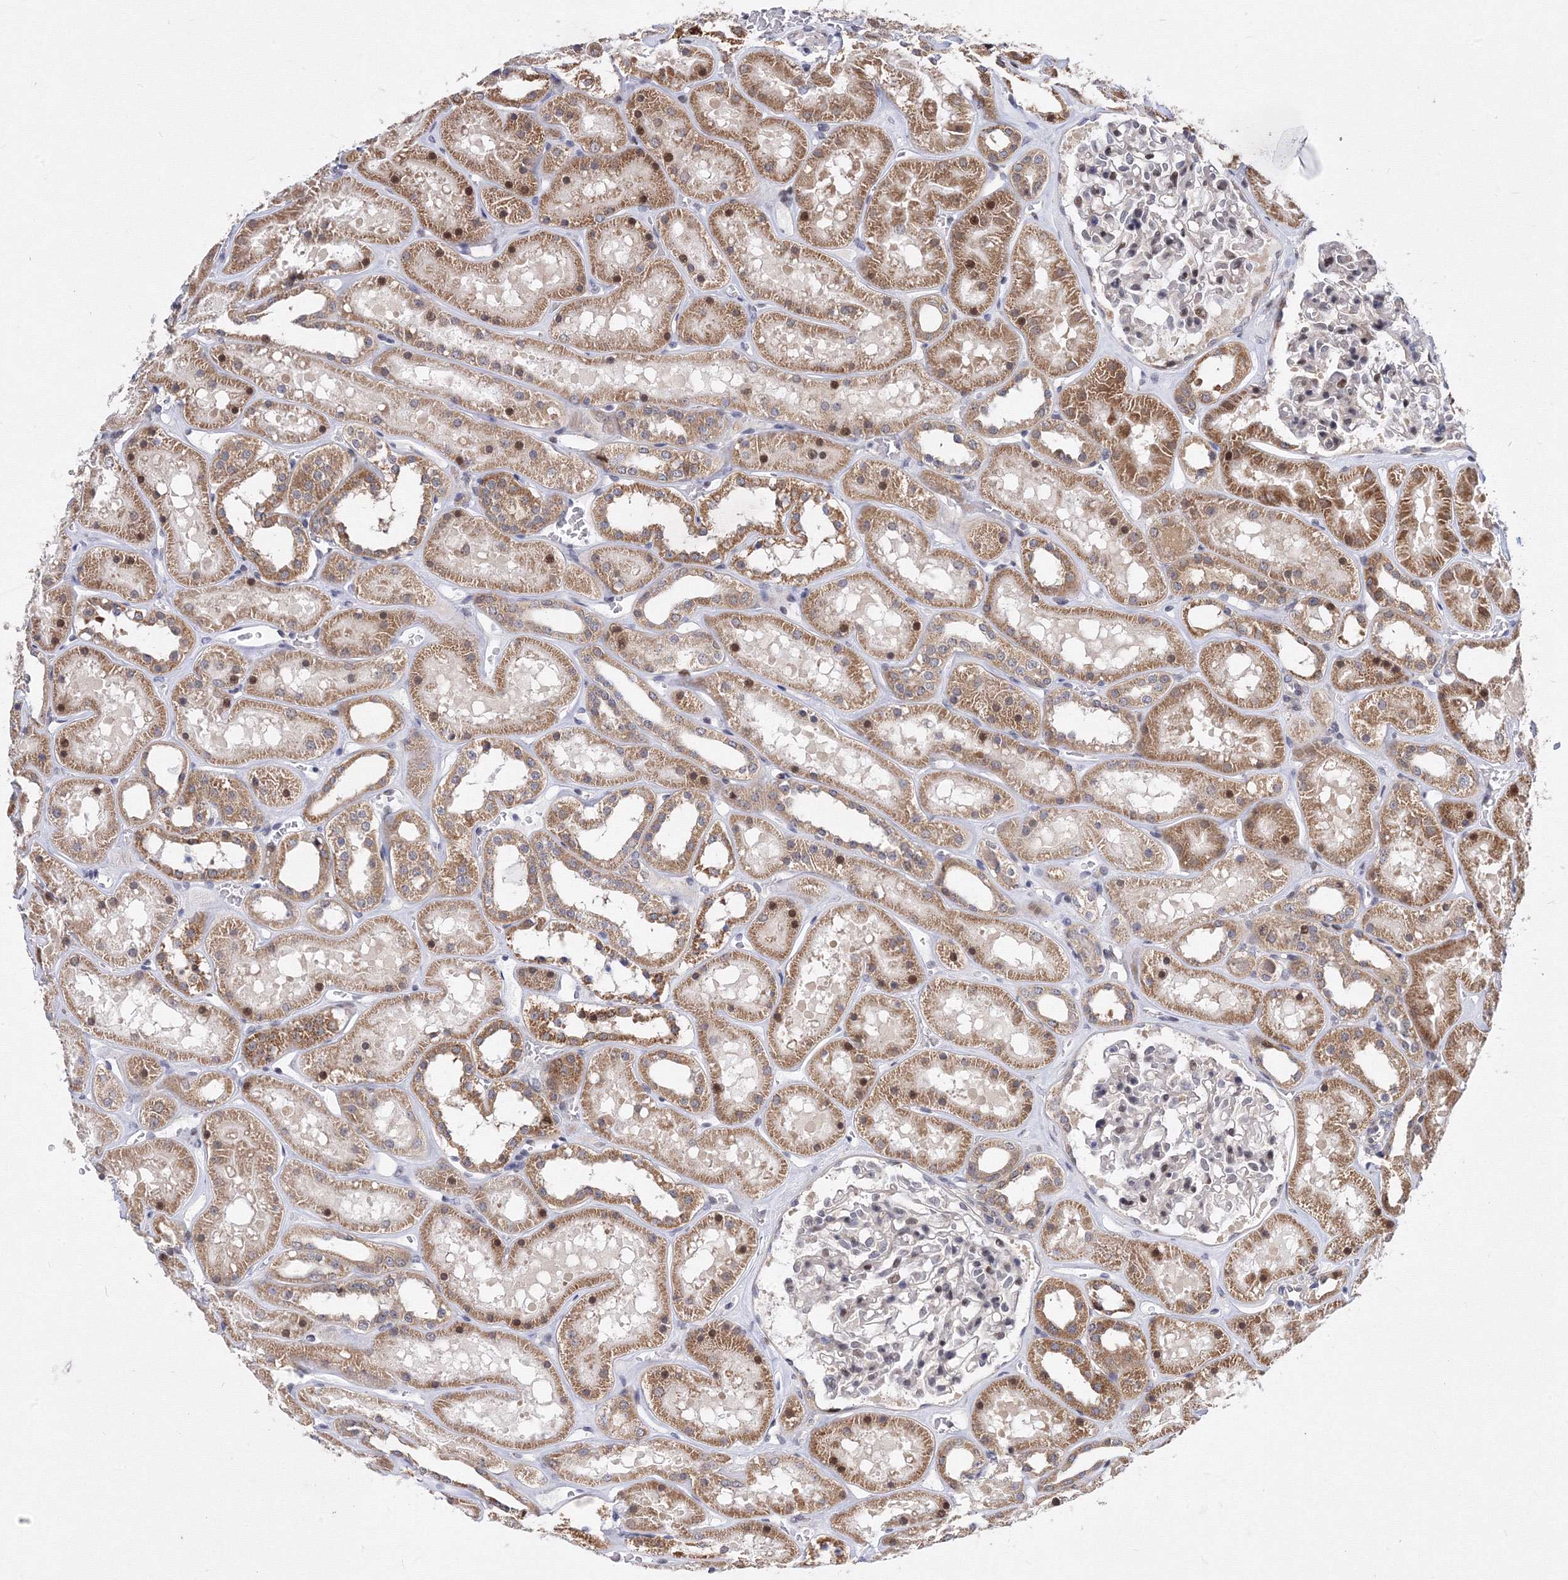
{"staining": {"intensity": "moderate", "quantity": "<25%", "location": "nuclear"}, "tissue": "kidney", "cell_type": "Cells in glomeruli", "image_type": "normal", "snomed": [{"axis": "morphology", "description": "Normal tissue, NOS"}, {"axis": "topography", "description": "Kidney"}], "caption": "Protein staining shows moderate nuclear staining in about <25% of cells in glomeruli in normal kidney. (Brightfield microscopy of DAB IHC at high magnification).", "gene": "GPN1", "patient": {"sex": "female", "age": 41}}